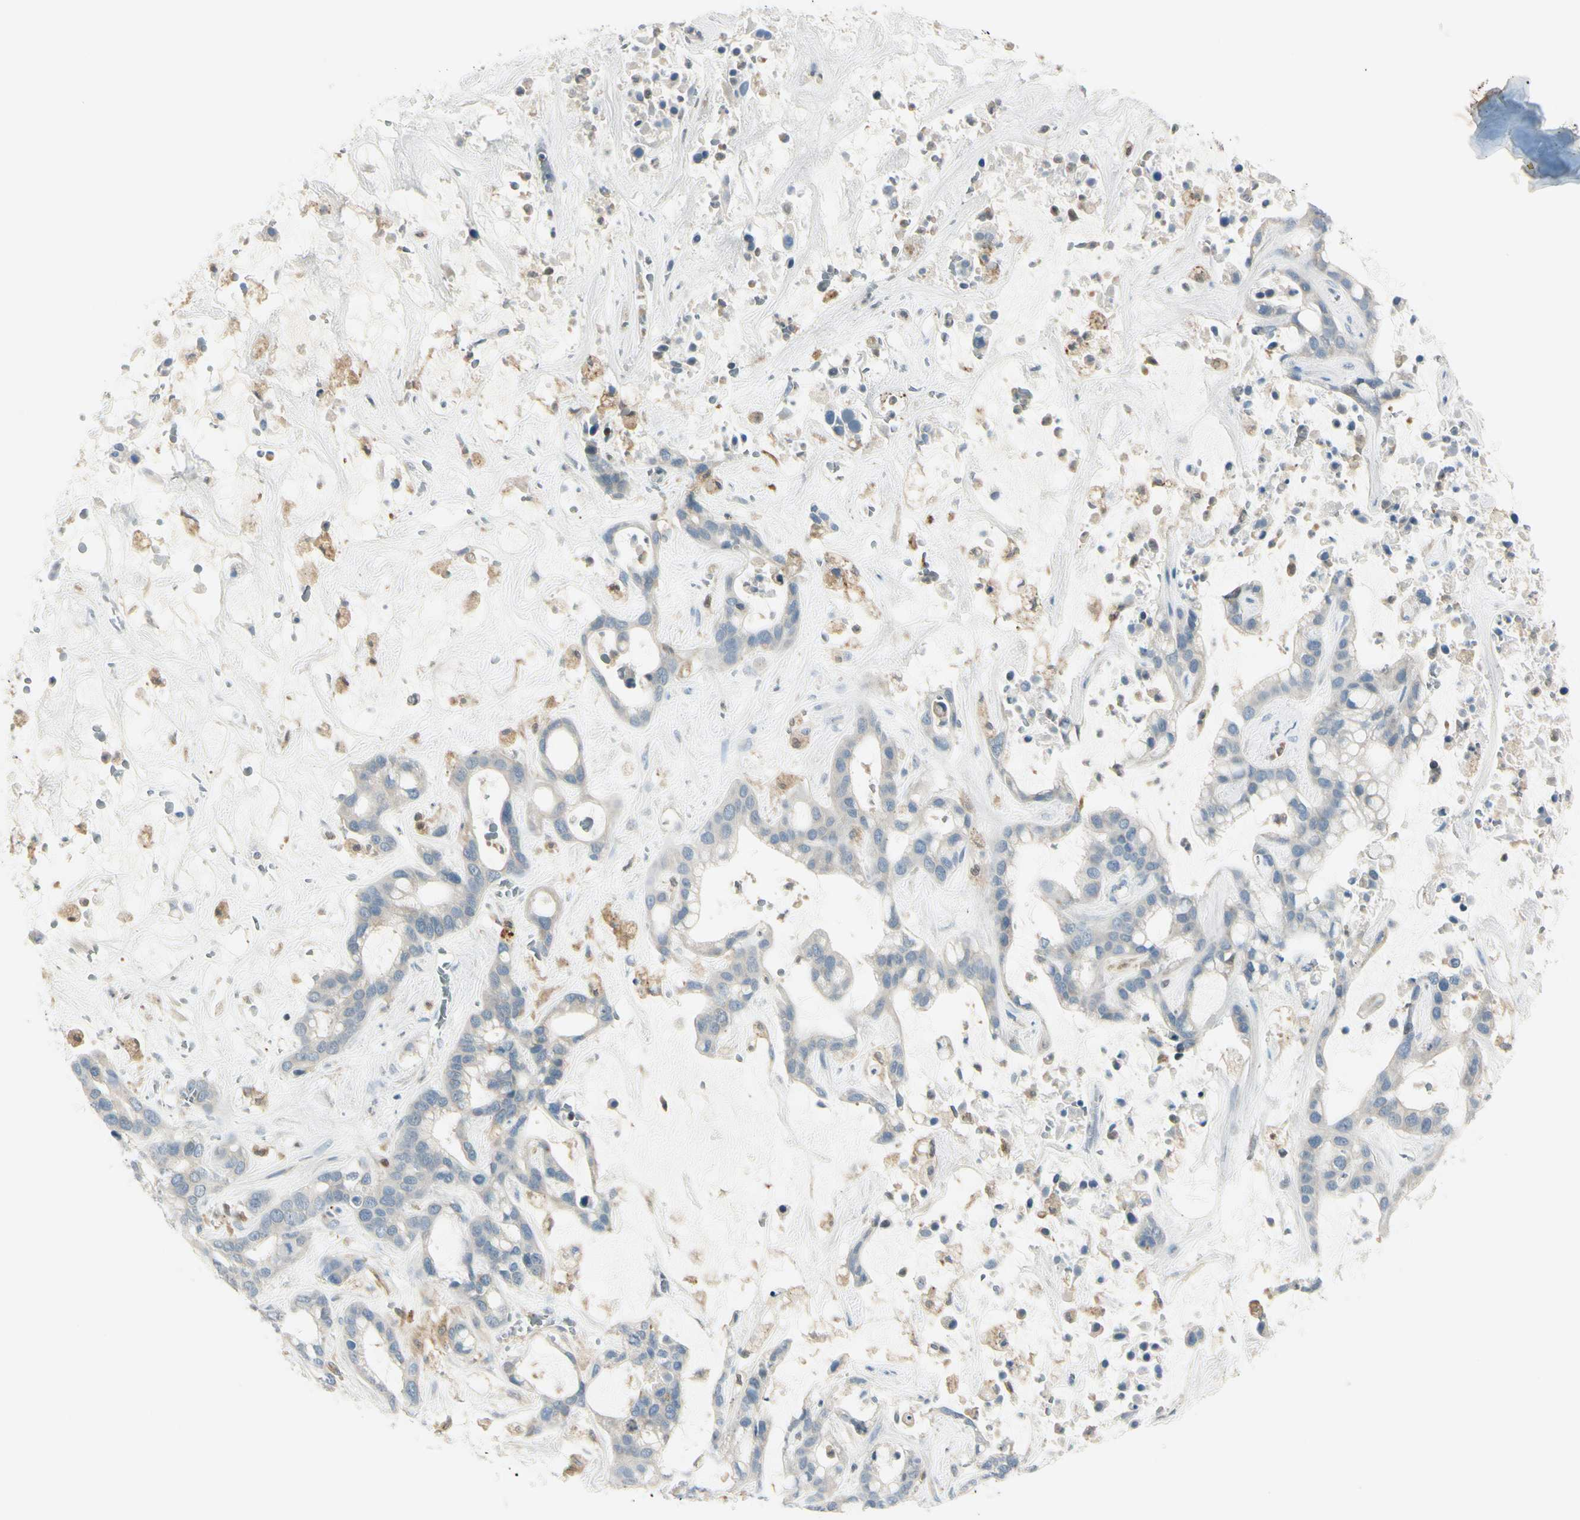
{"staining": {"intensity": "weak", "quantity": ">75%", "location": "cytoplasmic/membranous"}, "tissue": "liver cancer", "cell_type": "Tumor cells", "image_type": "cancer", "snomed": [{"axis": "morphology", "description": "Cholangiocarcinoma"}, {"axis": "topography", "description": "Liver"}], "caption": "A photomicrograph showing weak cytoplasmic/membranous staining in approximately >75% of tumor cells in liver cancer, as visualized by brown immunohistochemical staining.", "gene": "CYRIB", "patient": {"sex": "female", "age": 65}}